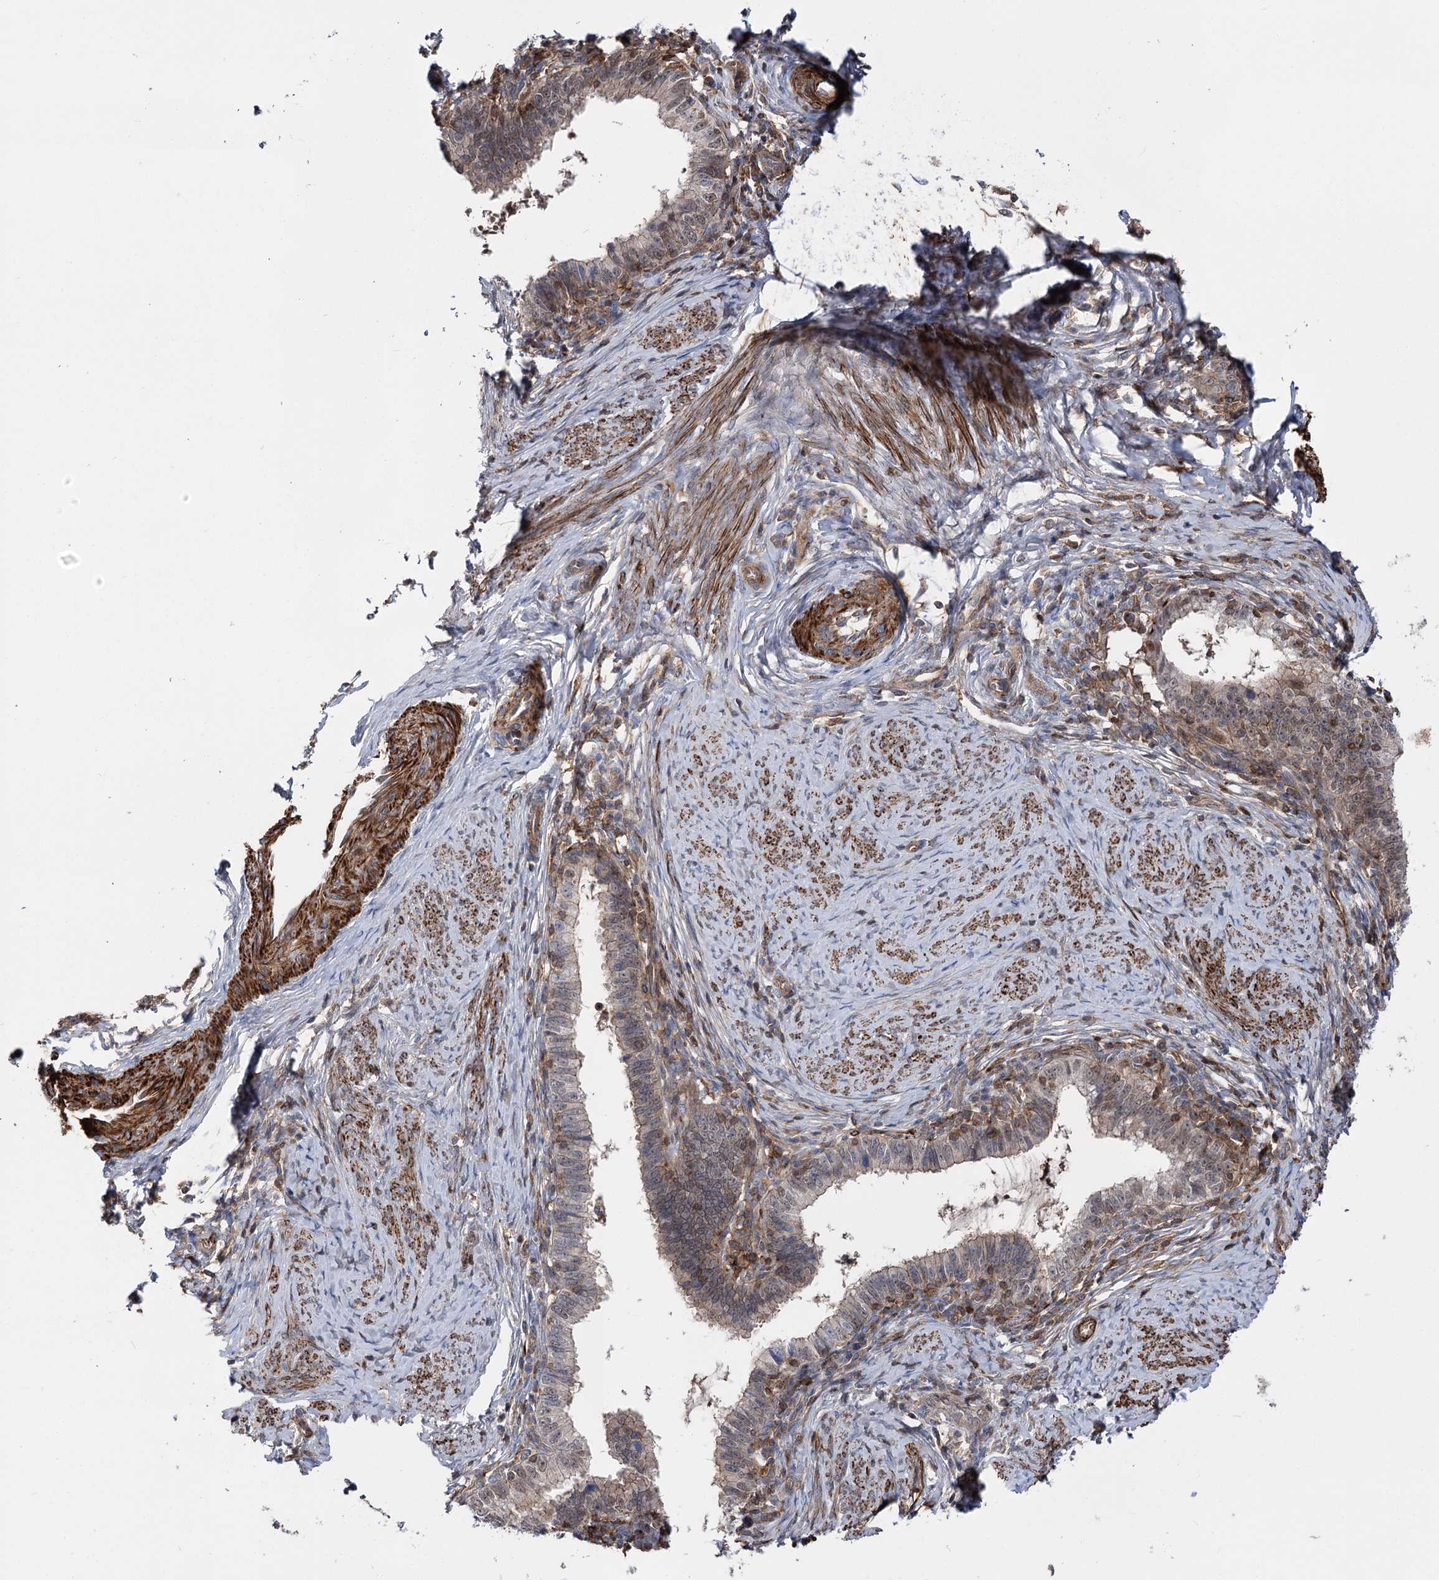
{"staining": {"intensity": "weak", "quantity": "<25%", "location": "cytoplasmic/membranous,nuclear"}, "tissue": "cervical cancer", "cell_type": "Tumor cells", "image_type": "cancer", "snomed": [{"axis": "morphology", "description": "Adenocarcinoma, NOS"}, {"axis": "topography", "description": "Cervix"}], "caption": "A high-resolution histopathology image shows immunohistochemistry staining of cervical adenocarcinoma, which displays no significant positivity in tumor cells.", "gene": "DPP3", "patient": {"sex": "female", "age": 36}}